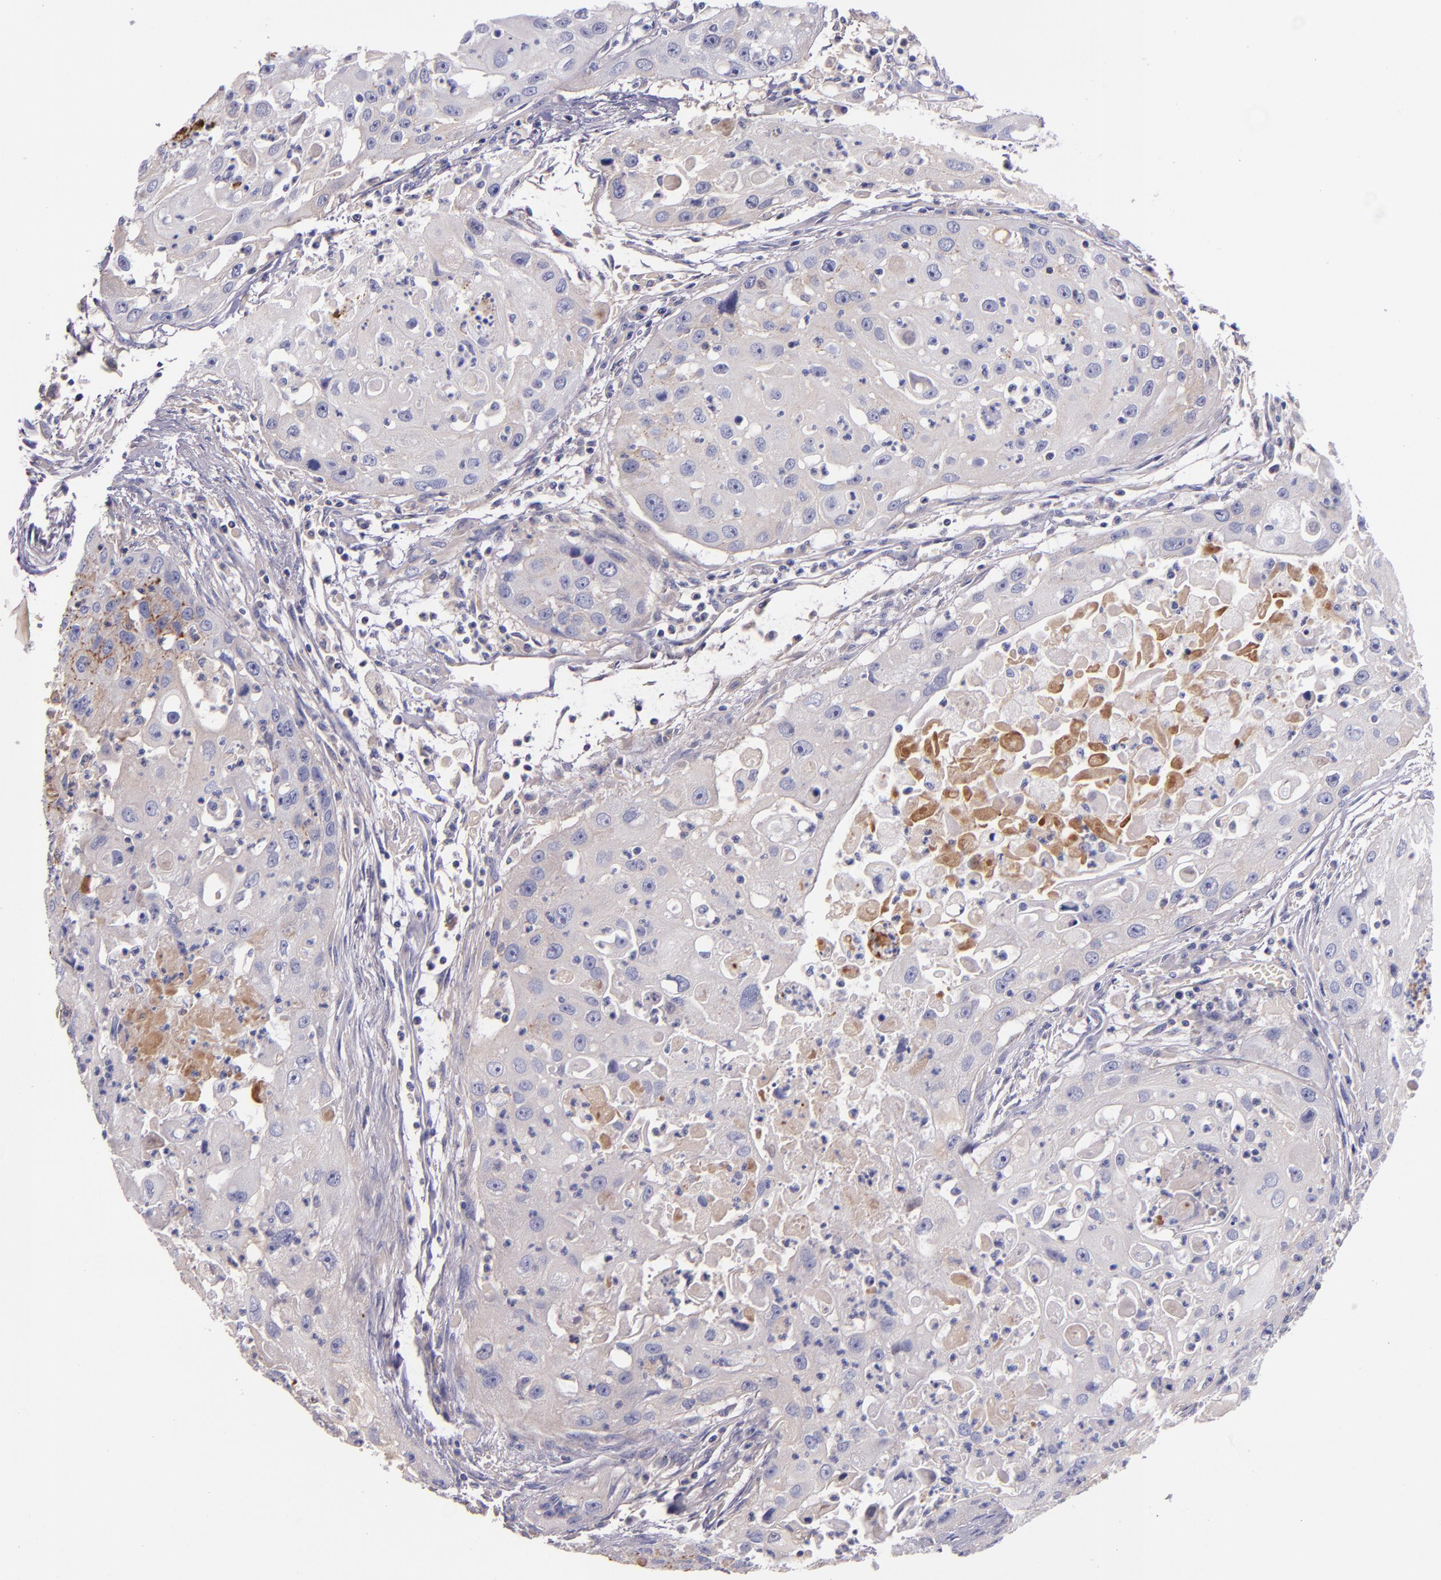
{"staining": {"intensity": "moderate", "quantity": "<25%", "location": "cytoplasmic/membranous"}, "tissue": "head and neck cancer", "cell_type": "Tumor cells", "image_type": "cancer", "snomed": [{"axis": "morphology", "description": "Squamous cell carcinoma, NOS"}, {"axis": "topography", "description": "Head-Neck"}], "caption": "Head and neck cancer (squamous cell carcinoma) tissue reveals moderate cytoplasmic/membranous expression in about <25% of tumor cells", "gene": "KNG1", "patient": {"sex": "male", "age": 64}}